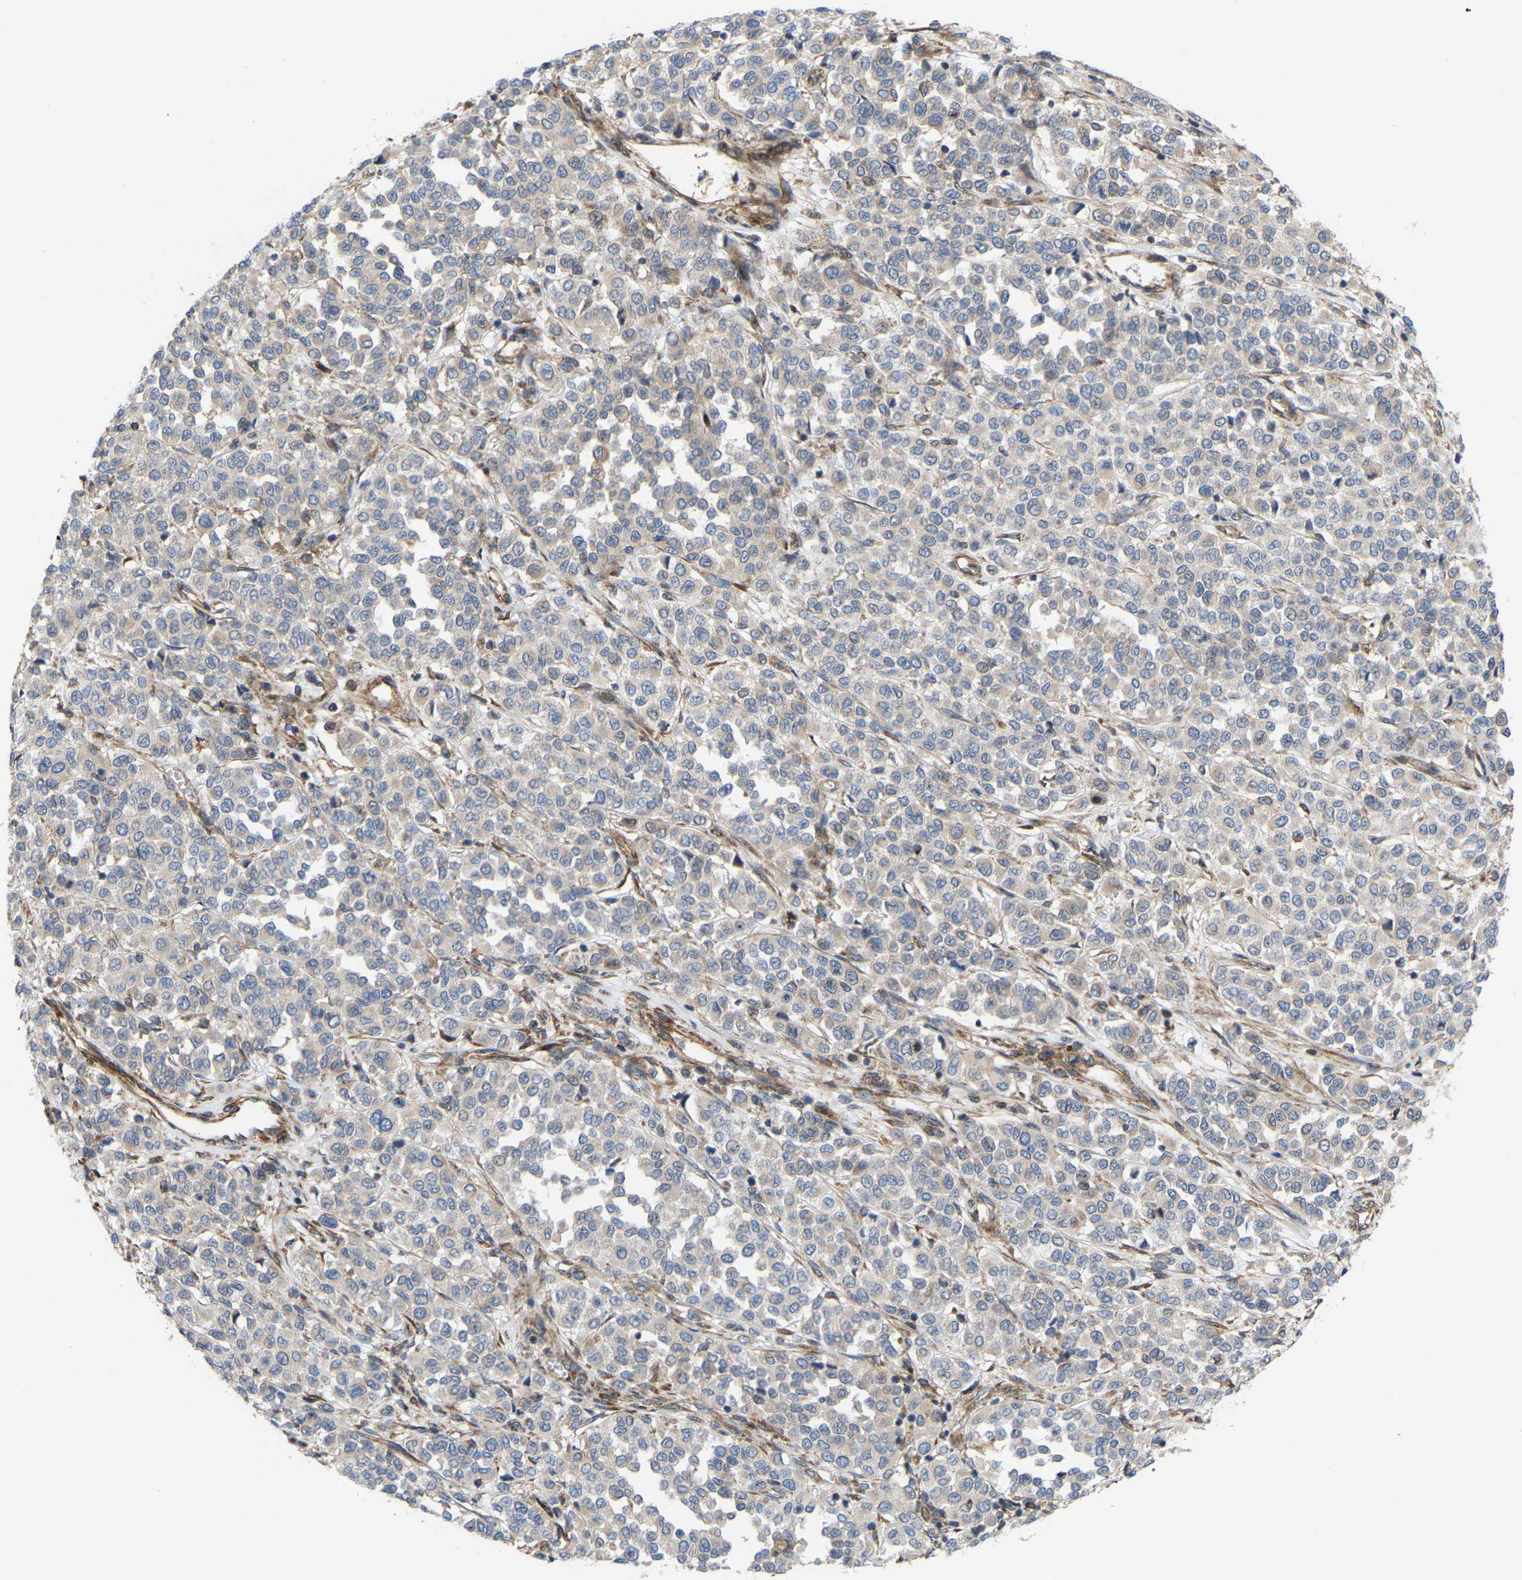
{"staining": {"intensity": "negative", "quantity": "none", "location": "none"}, "tissue": "melanoma", "cell_type": "Tumor cells", "image_type": "cancer", "snomed": [{"axis": "morphology", "description": "Malignant melanoma, Metastatic site"}, {"axis": "topography", "description": "Pancreas"}], "caption": "There is no significant expression in tumor cells of malignant melanoma (metastatic site).", "gene": "TOR1B", "patient": {"sex": "female", "age": 30}}